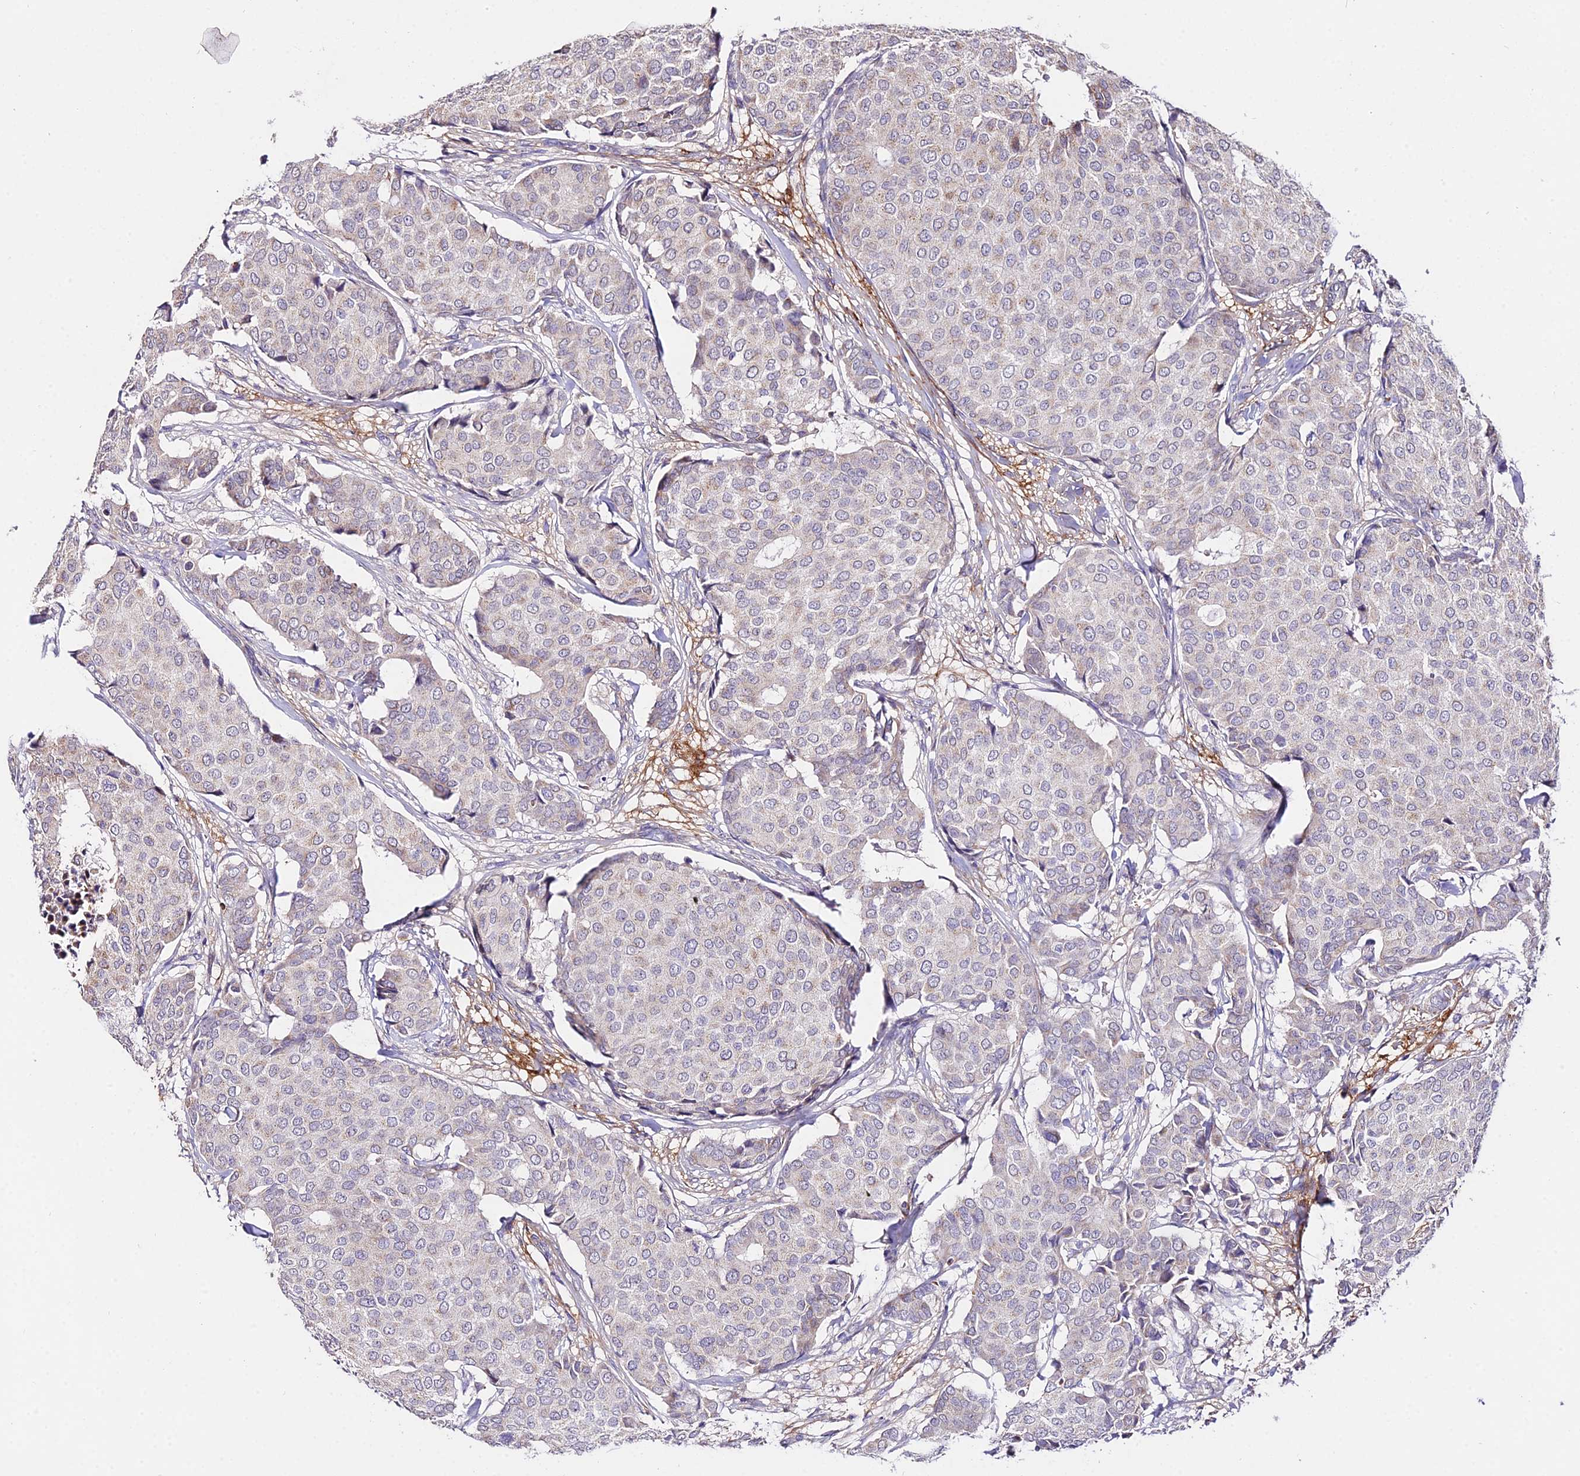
{"staining": {"intensity": "weak", "quantity": "<25%", "location": "cytoplasmic/membranous"}, "tissue": "breast cancer", "cell_type": "Tumor cells", "image_type": "cancer", "snomed": [{"axis": "morphology", "description": "Duct carcinoma"}, {"axis": "topography", "description": "Breast"}], "caption": "This is an immunohistochemistry (IHC) micrograph of human infiltrating ductal carcinoma (breast). There is no expression in tumor cells.", "gene": "WDR5B", "patient": {"sex": "female", "age": 75}}